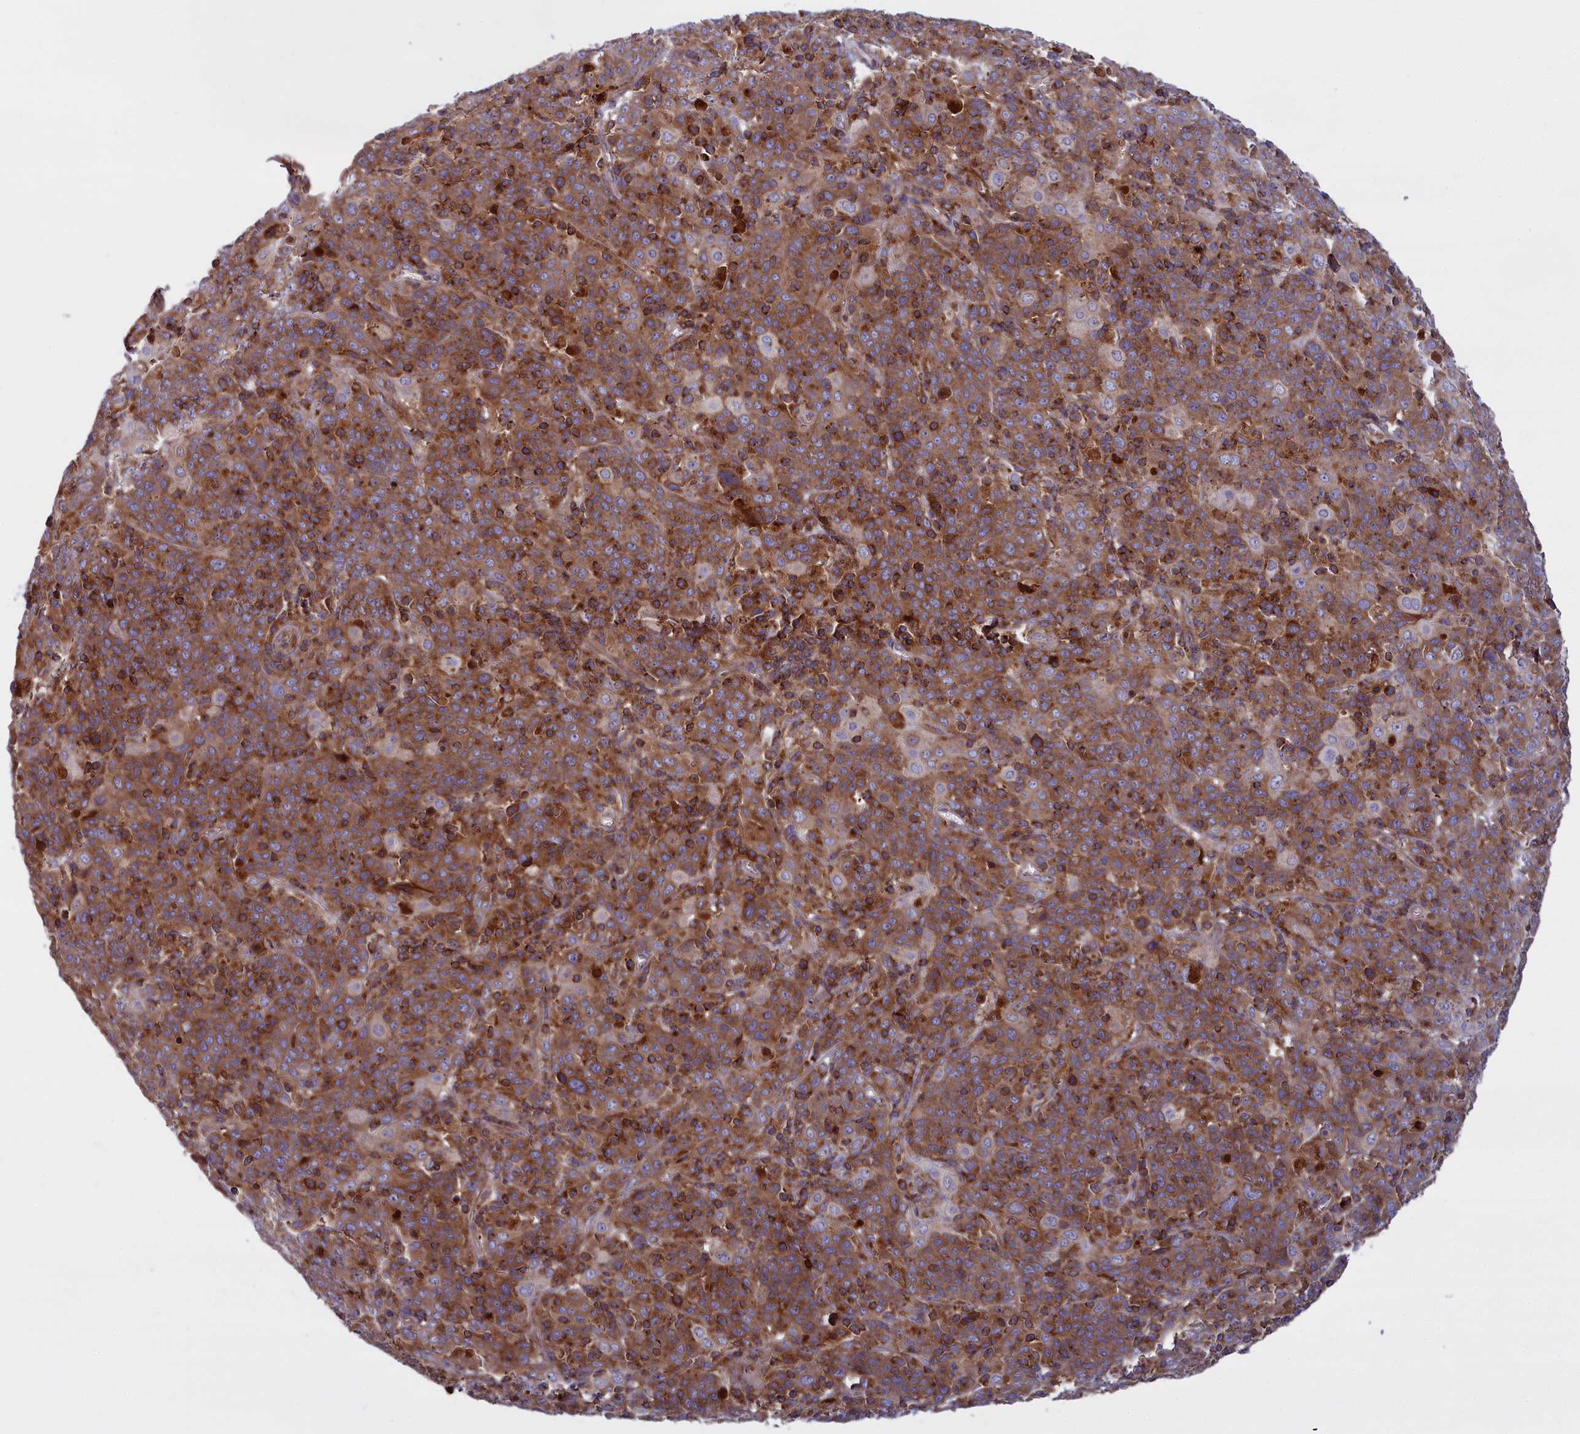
{"staining": {"intensity": "moderate", "quantity": ">75%", "location": "cytoplasmic/membranous"}, "tissue": "cervical cancer", "cell_type": "Tumor cells", "image_type": "cancer", "snomed": [{"axis": "morphology", "description": "Squamous cell carcinoma, NOS"}, {"axis": "topography", "description": "Cervix"}], "caption": "This image displays immunohistochemistry (IHC) staining of human squamous cell carcinoma (cervical), with medium moderate cytoplasmic/membranous expression in approximately >75% of tumor cells.", "gene": "LNPEP", "patient": {"sex": "female", "age": 67}}